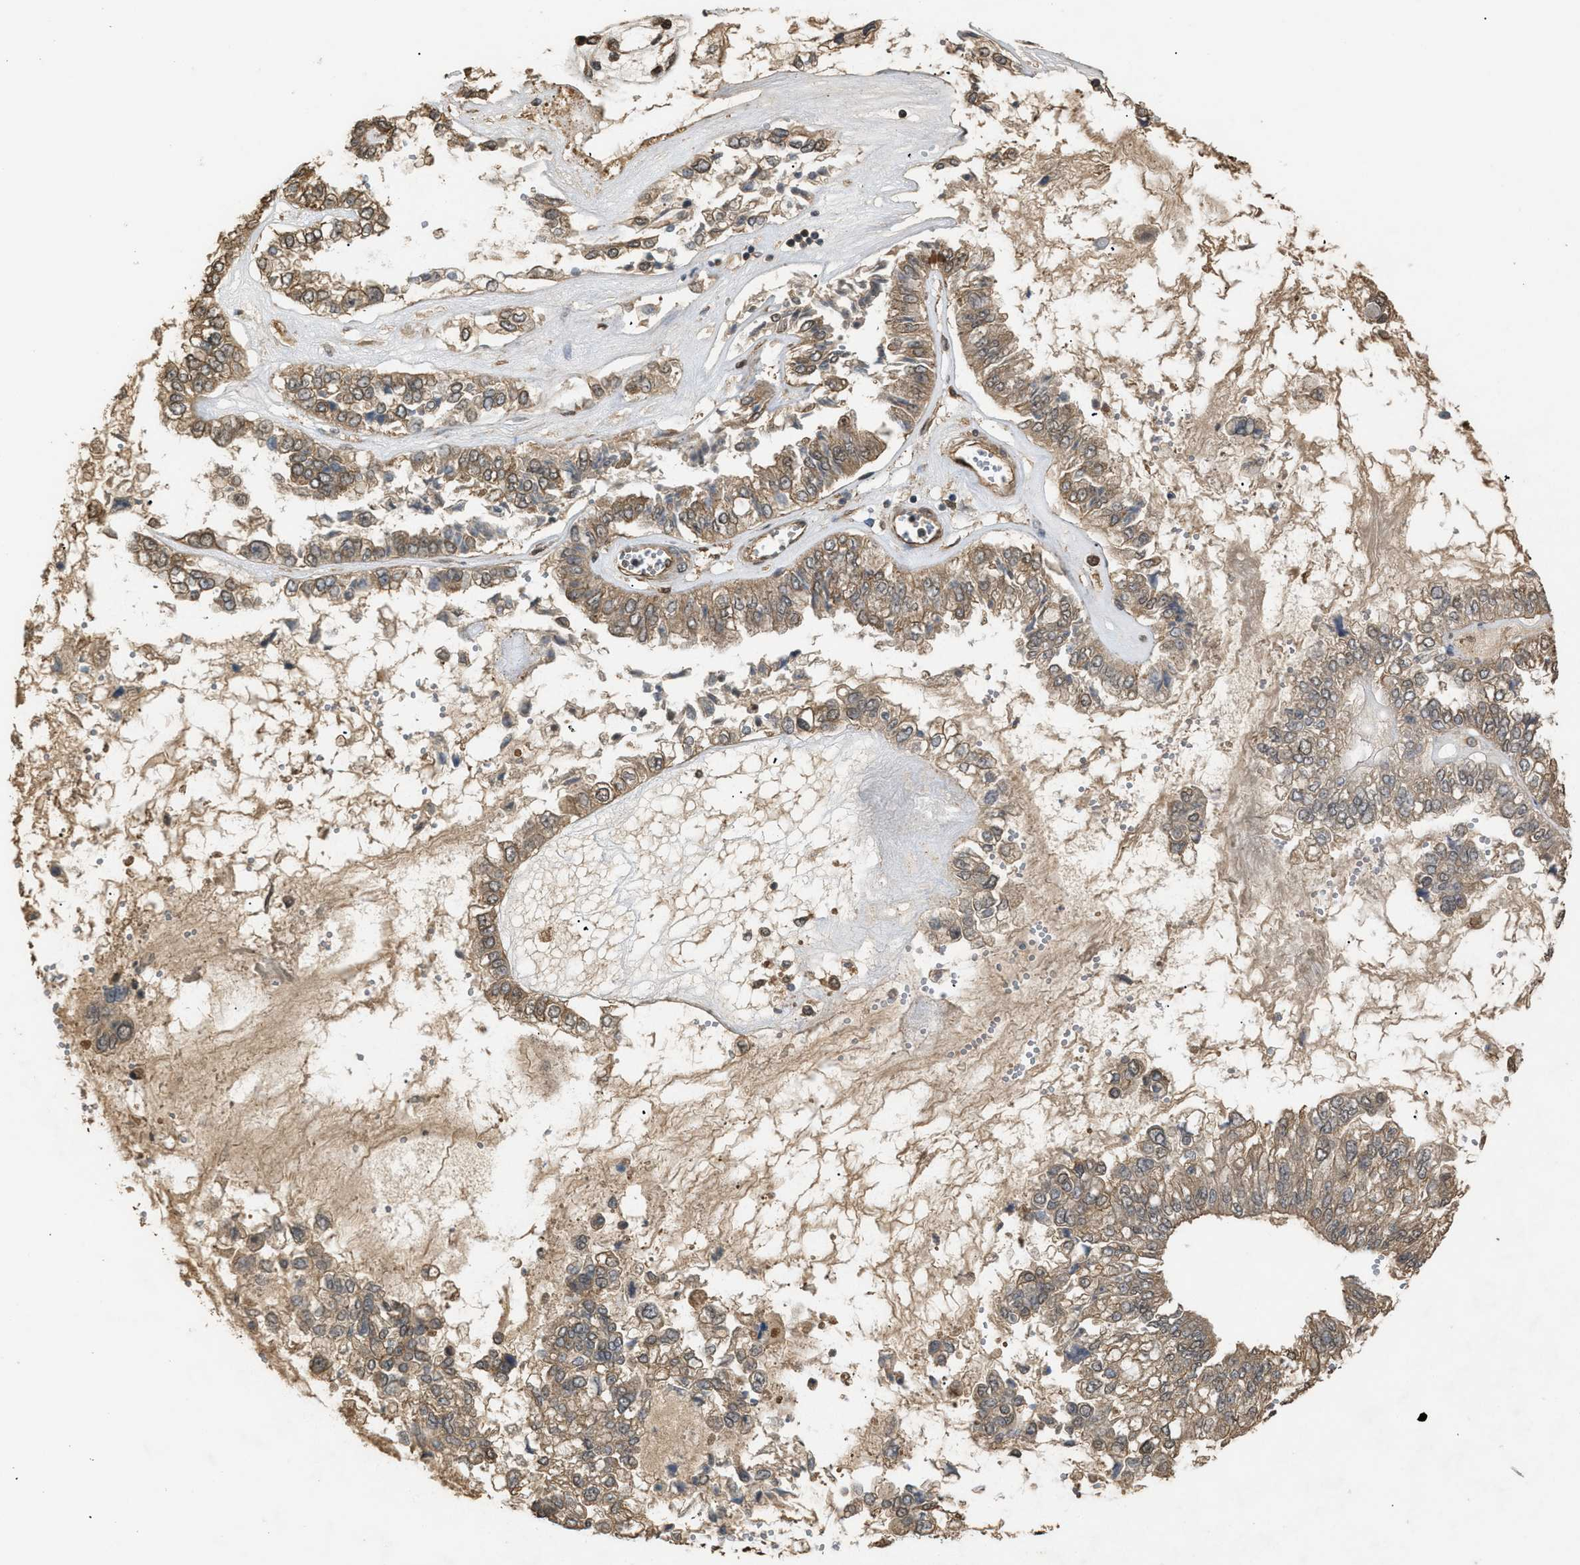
{"staining": {"intensity": "moderate", "quantity": ">75%", "location": "cytoplasmic/membranous"}, "tissue": "liver cancer", "cell_type": "Tumor cells", "image_type": "cancer", "snomed": [{"axis": "morphology", "description": "Cholangiocarcinoma"}, {"axis": "topography", "description": "Liver"}], "caption": "Cholangiocarcinoma (liver) was stained to show a protein in brown. There is medium levels of moderate cytoplasmic/membranous staining in approximately >75% of tumor cells. (DAB (3,3'-diaminobenzidine) = brown stain, brightfield microscopy at high magnification).", "gene": "CALM1", "patient": {"sex": "female", "age": 79}}